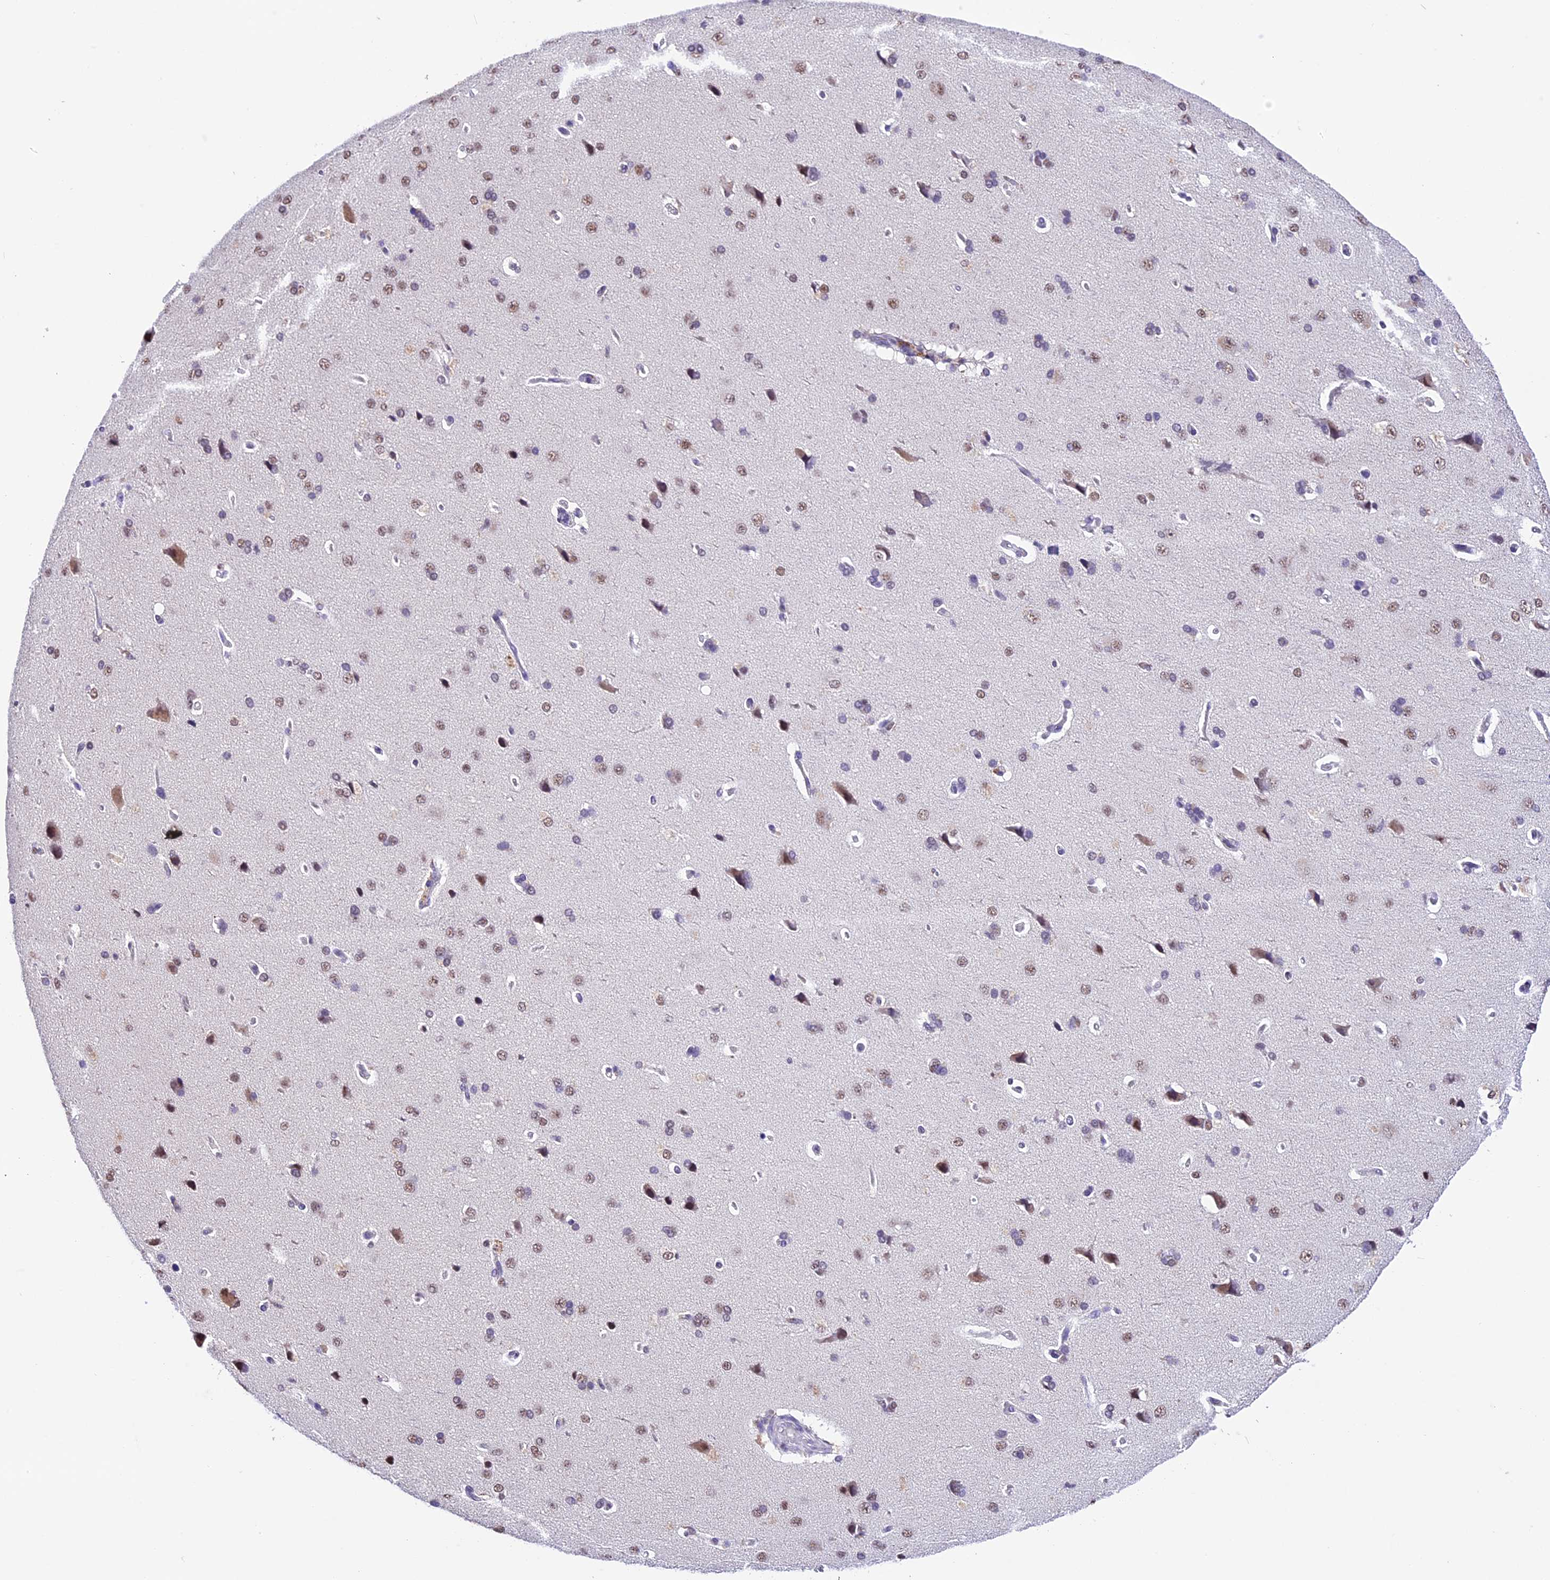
{"staining": {"intensity": "negative", "quantity": "none", "location": "none"}, "tissue": "cerebral cortex", "cell_type": "Endothelial cells", "image_type": "normal", "snomed": [{"axis": "morphology", "description": "Normal tissue, NOS"}, {"axis": "topography", "description": "Cerebral cortex"}], "caption": "Immunohistochemical staining of unremarkable cerebral cortex displays no significant expression in endothelial cells. (DAB immunohistochemistry (IHC) visualized using brightfield microscopy, high magnification).", "gene": "CARS2", "patient": {"sex": "male", "age": 62}}